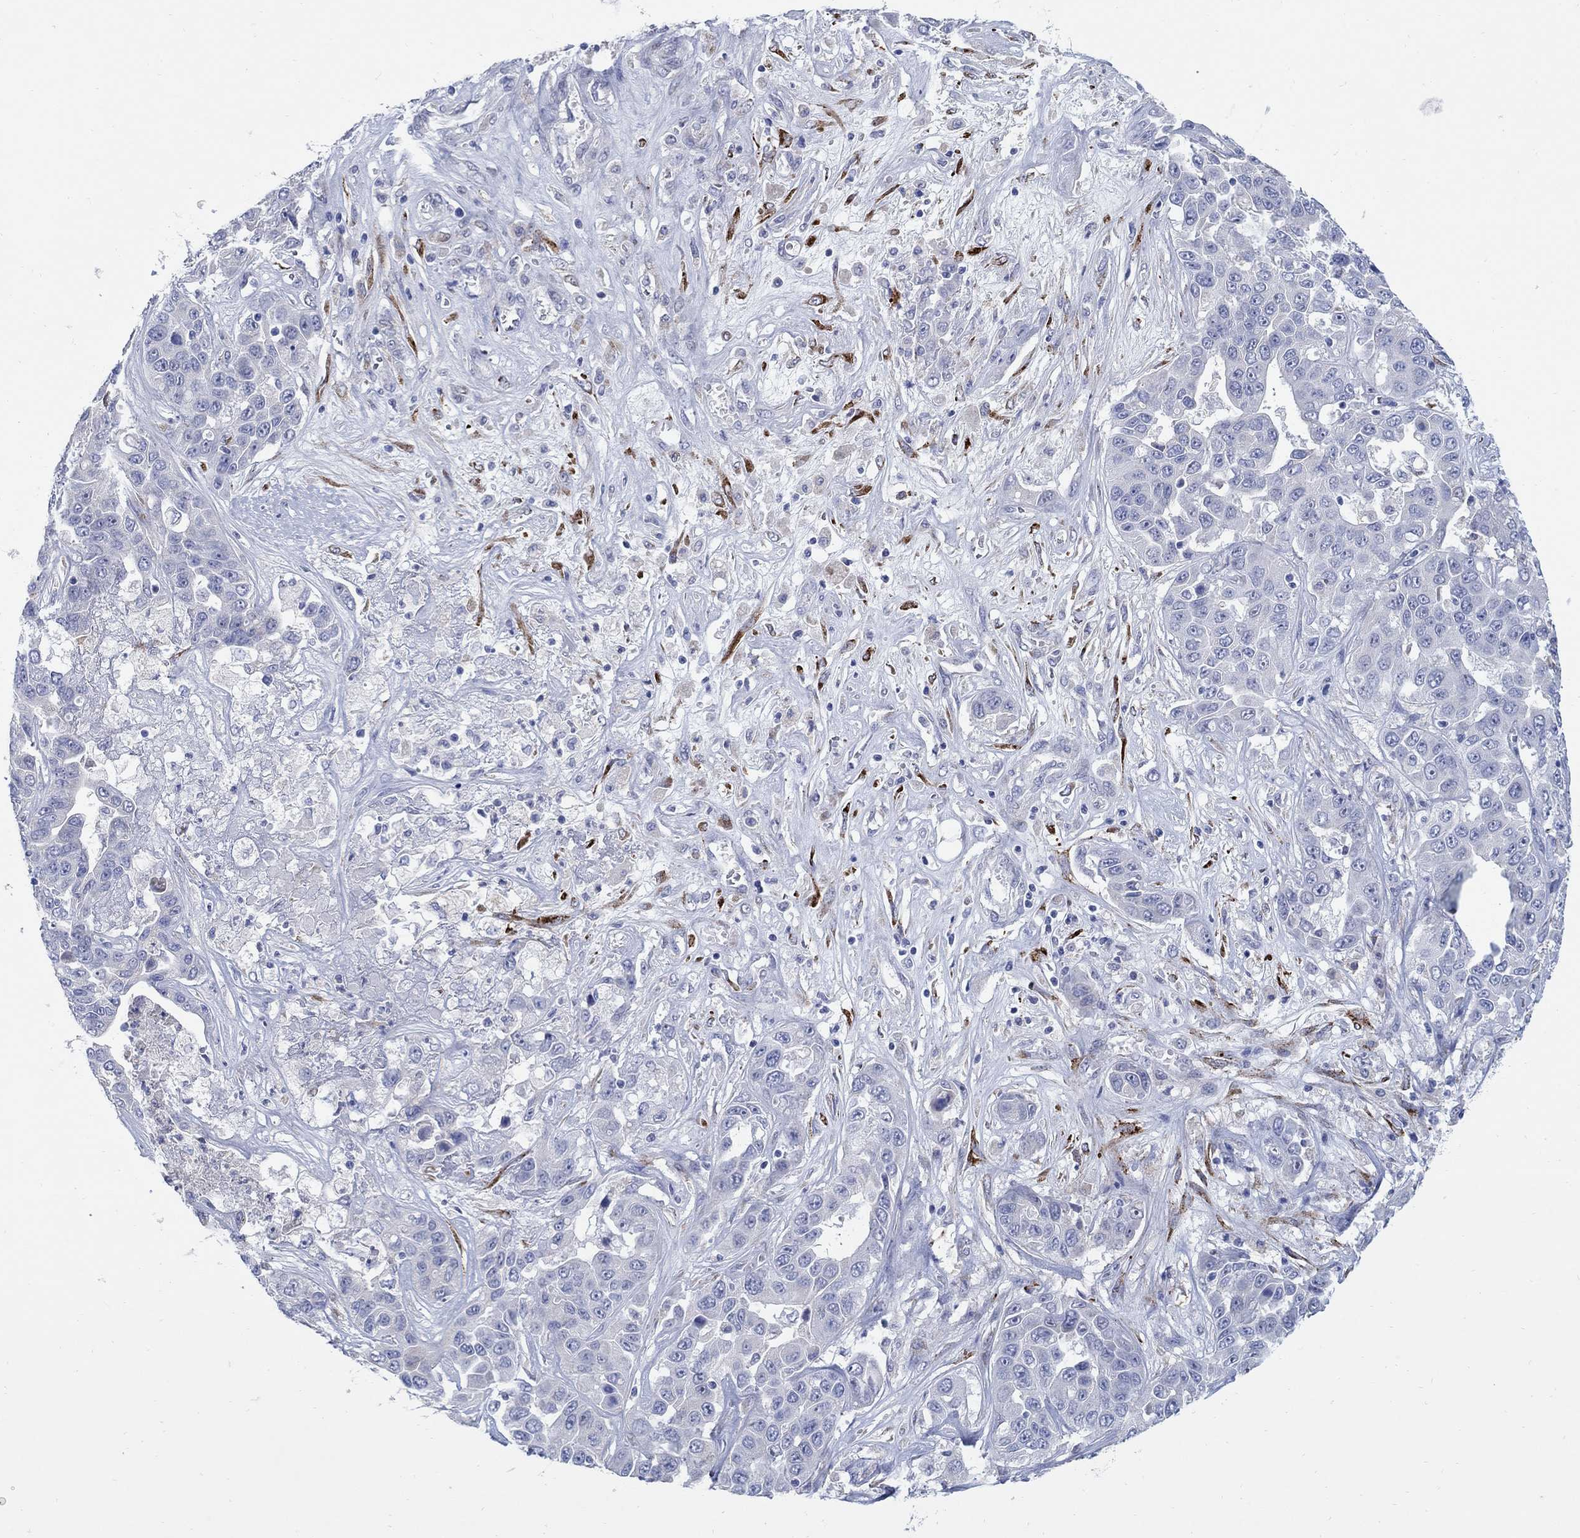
{"staining": {"intensity": "negative", "quantity": "none", "location": "none"}, "tissue": "liver cancer", "cell_type": "Tumor cells", "image_type": "cancer", "snomed": [{"axis": "morphology", "description": "Cholangiocarcinoma"}, {"axis": "topography", "description": "Liver"}], "caption": "DAB immunohistochemical staining of liver cancer reveals no significant staining in tumor cells.", "gene": "REEP2", "patient": {"sex": "female", "age": 52}}